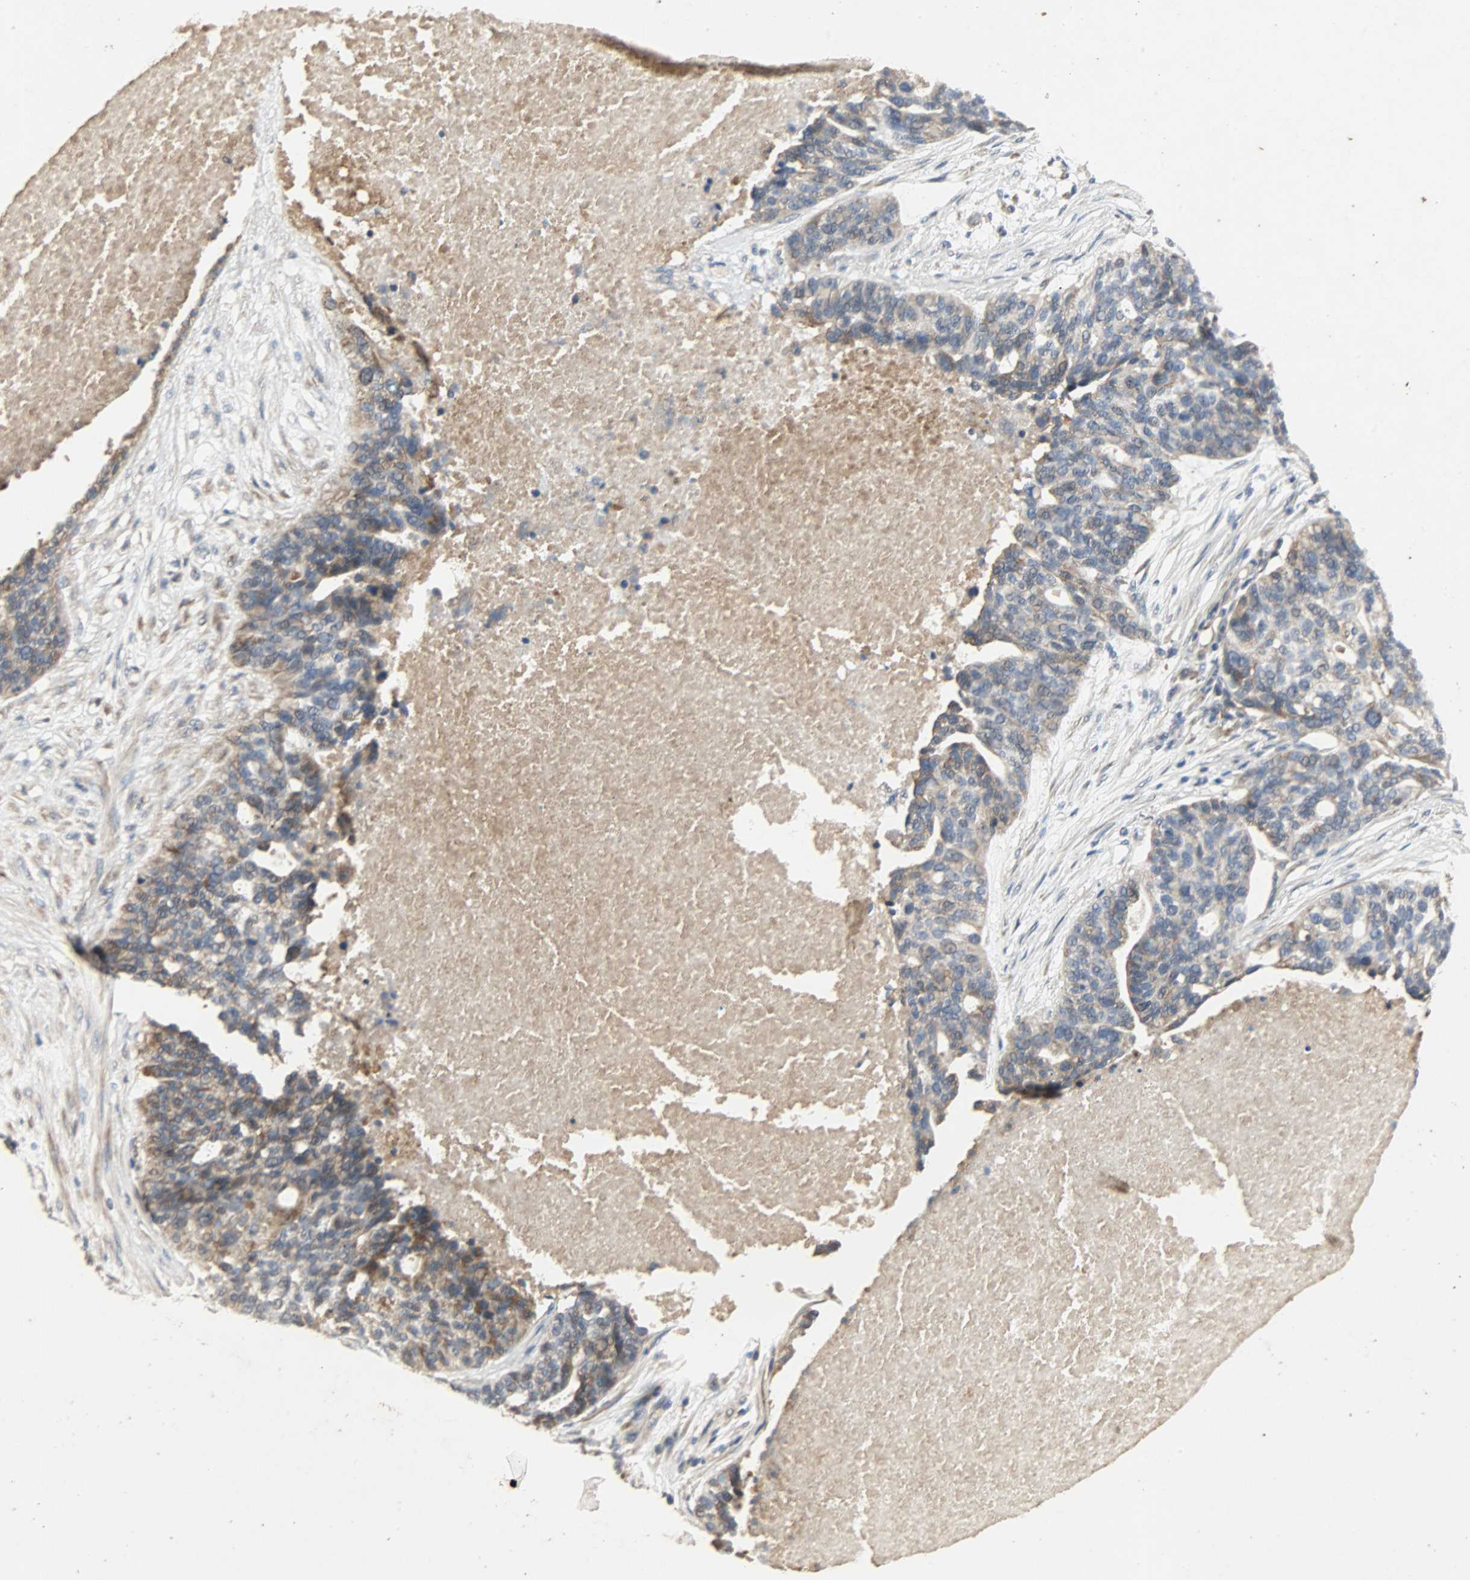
{"staining": {"intensity": "moderate", "quantity": ">75%", "location": "cytoplasmic/membranous"}, "tissue": "ovarian cancer", "cell_type": "Tumor cells", "image_type": "cancer", "snomed": [{"axis": "morphology", "description": "Cystadenocarcinoma, serous, NOS"}, {"axis": "topography", "description": "Ovary"}], "caption": "Tumor cells reveal medium levels of moderate cytoplasmic/membranous expression in about >75% of cells in ovarian serous cystadenocarcinoma. (DAB (3,3'-diaminobenzidine) = brown stain, brightfield microscopy at high magnification).", "gene": "CDKN2C", "patient": {"sex": "female", "age": 59}}